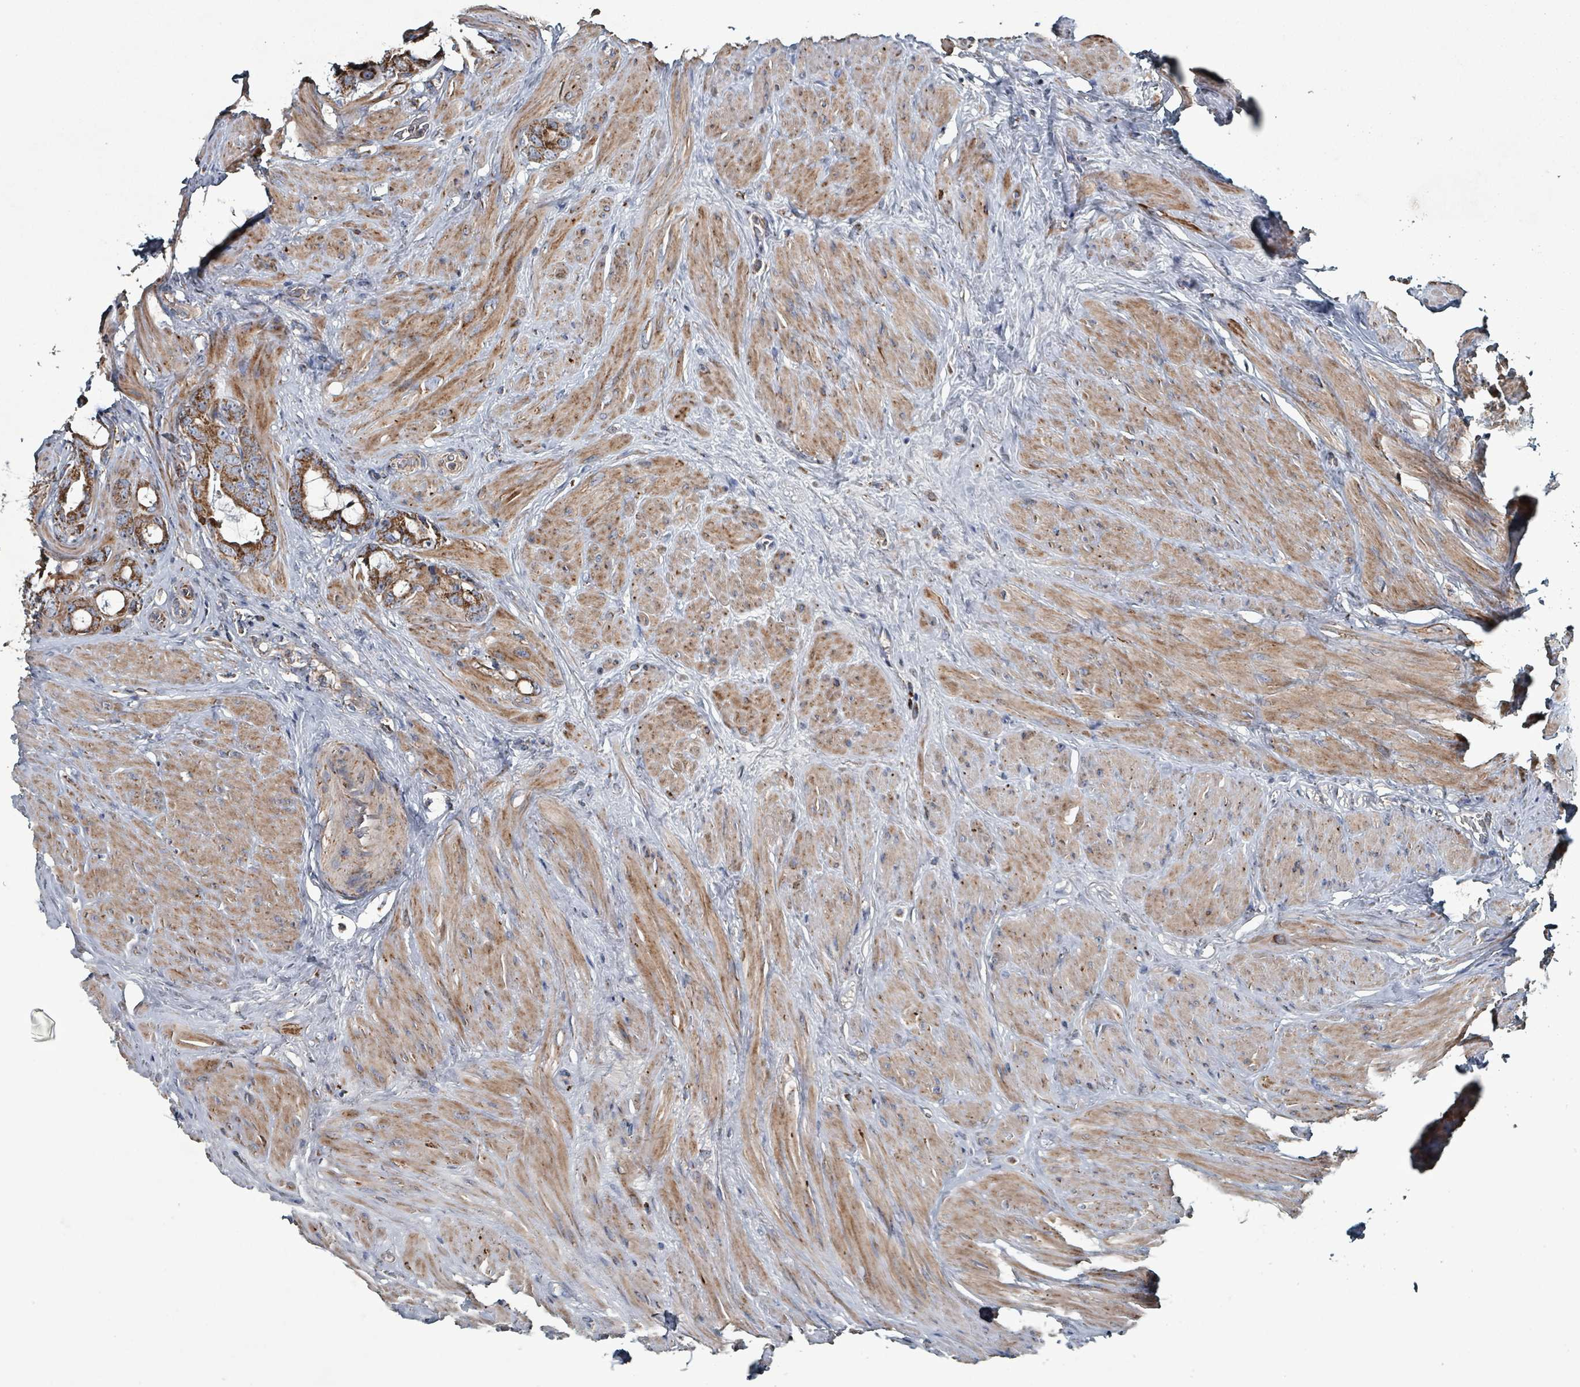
{"staining": {"intensity": "moderate", "quantity": ">75%", "location": "cytoplasmic/membranous"}, "tissue": "prostate cancer", "cell_type": "Tumor cells", "image_type": "cancer", "snomed": [{"axis": "morphology", "description": "Adenocarcinoma, Low grade"}, {"axis": "topography", "description": "Prostate"}], "caption": "Approximately >75% of tumor cells in adenocarcinoma (low-grade) (prostate) exhibit moderate cytoplasmic/membranous protein expression as visualized by brown immunohistochemical staining.", "gene": "ABHD18", "patient": {"sex": "male", "age": 71}}